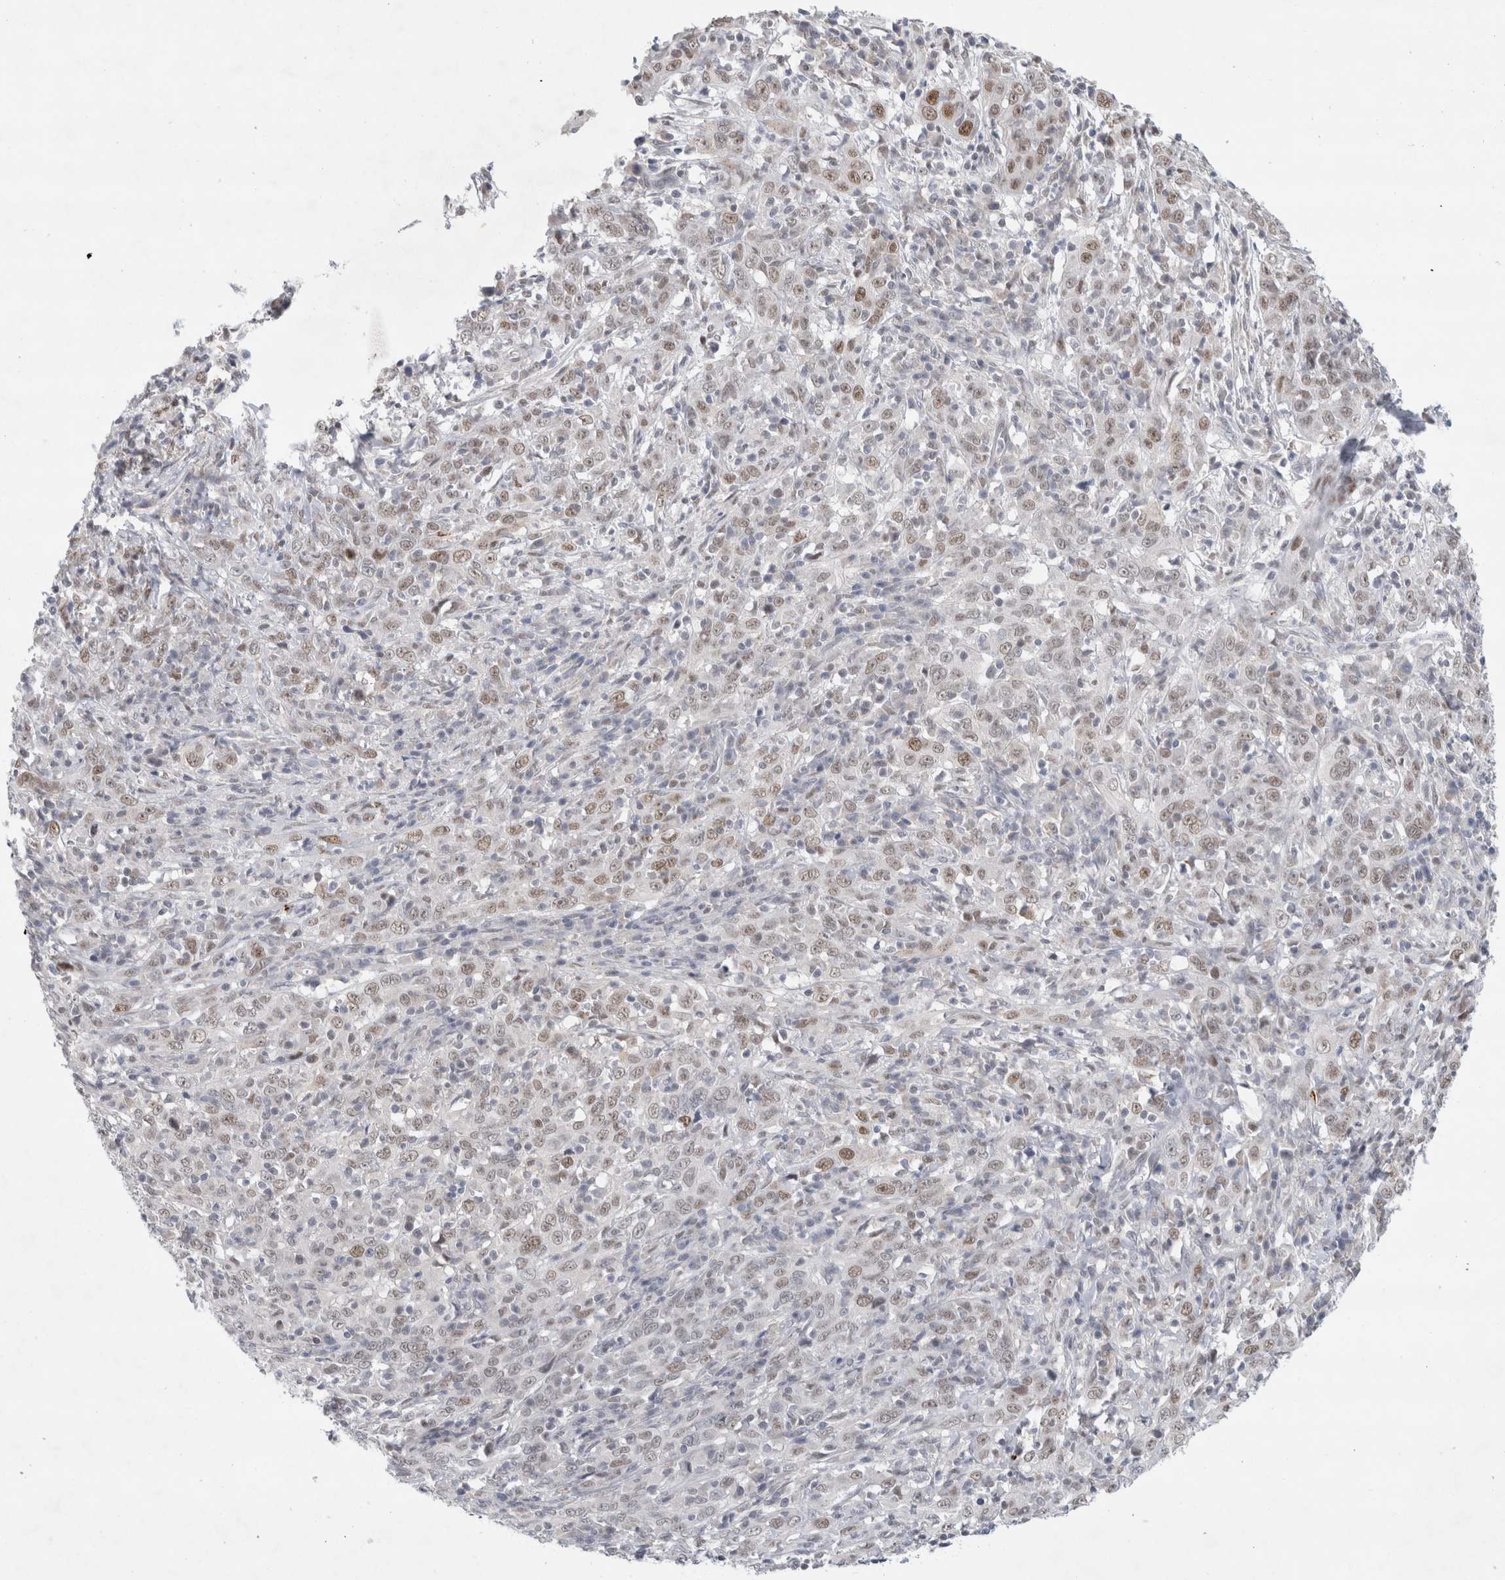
{"staining": {"intensity": "moderate", "quantity": "25%-75%", "location": "nuclear"}, "tissue": "cervical cancer", "cell_type": "Tumor cells", "image_type": "cancer", "snomed": [{"axis": "morphology", "description": "Squamous cell carcinoma, NOS"}, {"axis": "topography", "description": "Cervix"}], "caption": "Immunohistochemistry (DAB (3,3'-diaminobenzidine)) staining of cervical cancer (squamous cell carcinoma) demonstrates moderate nuclear protein staining in about 25%-75% of tumor cells. (Stains: DAB (3,3'-diaminobenzidine) in brown, nuclei in blue, Microscopy: brightfield microscopy at high magnification).", "gene": "KNL1", "patient": {"sex": "female", "age": 46}}